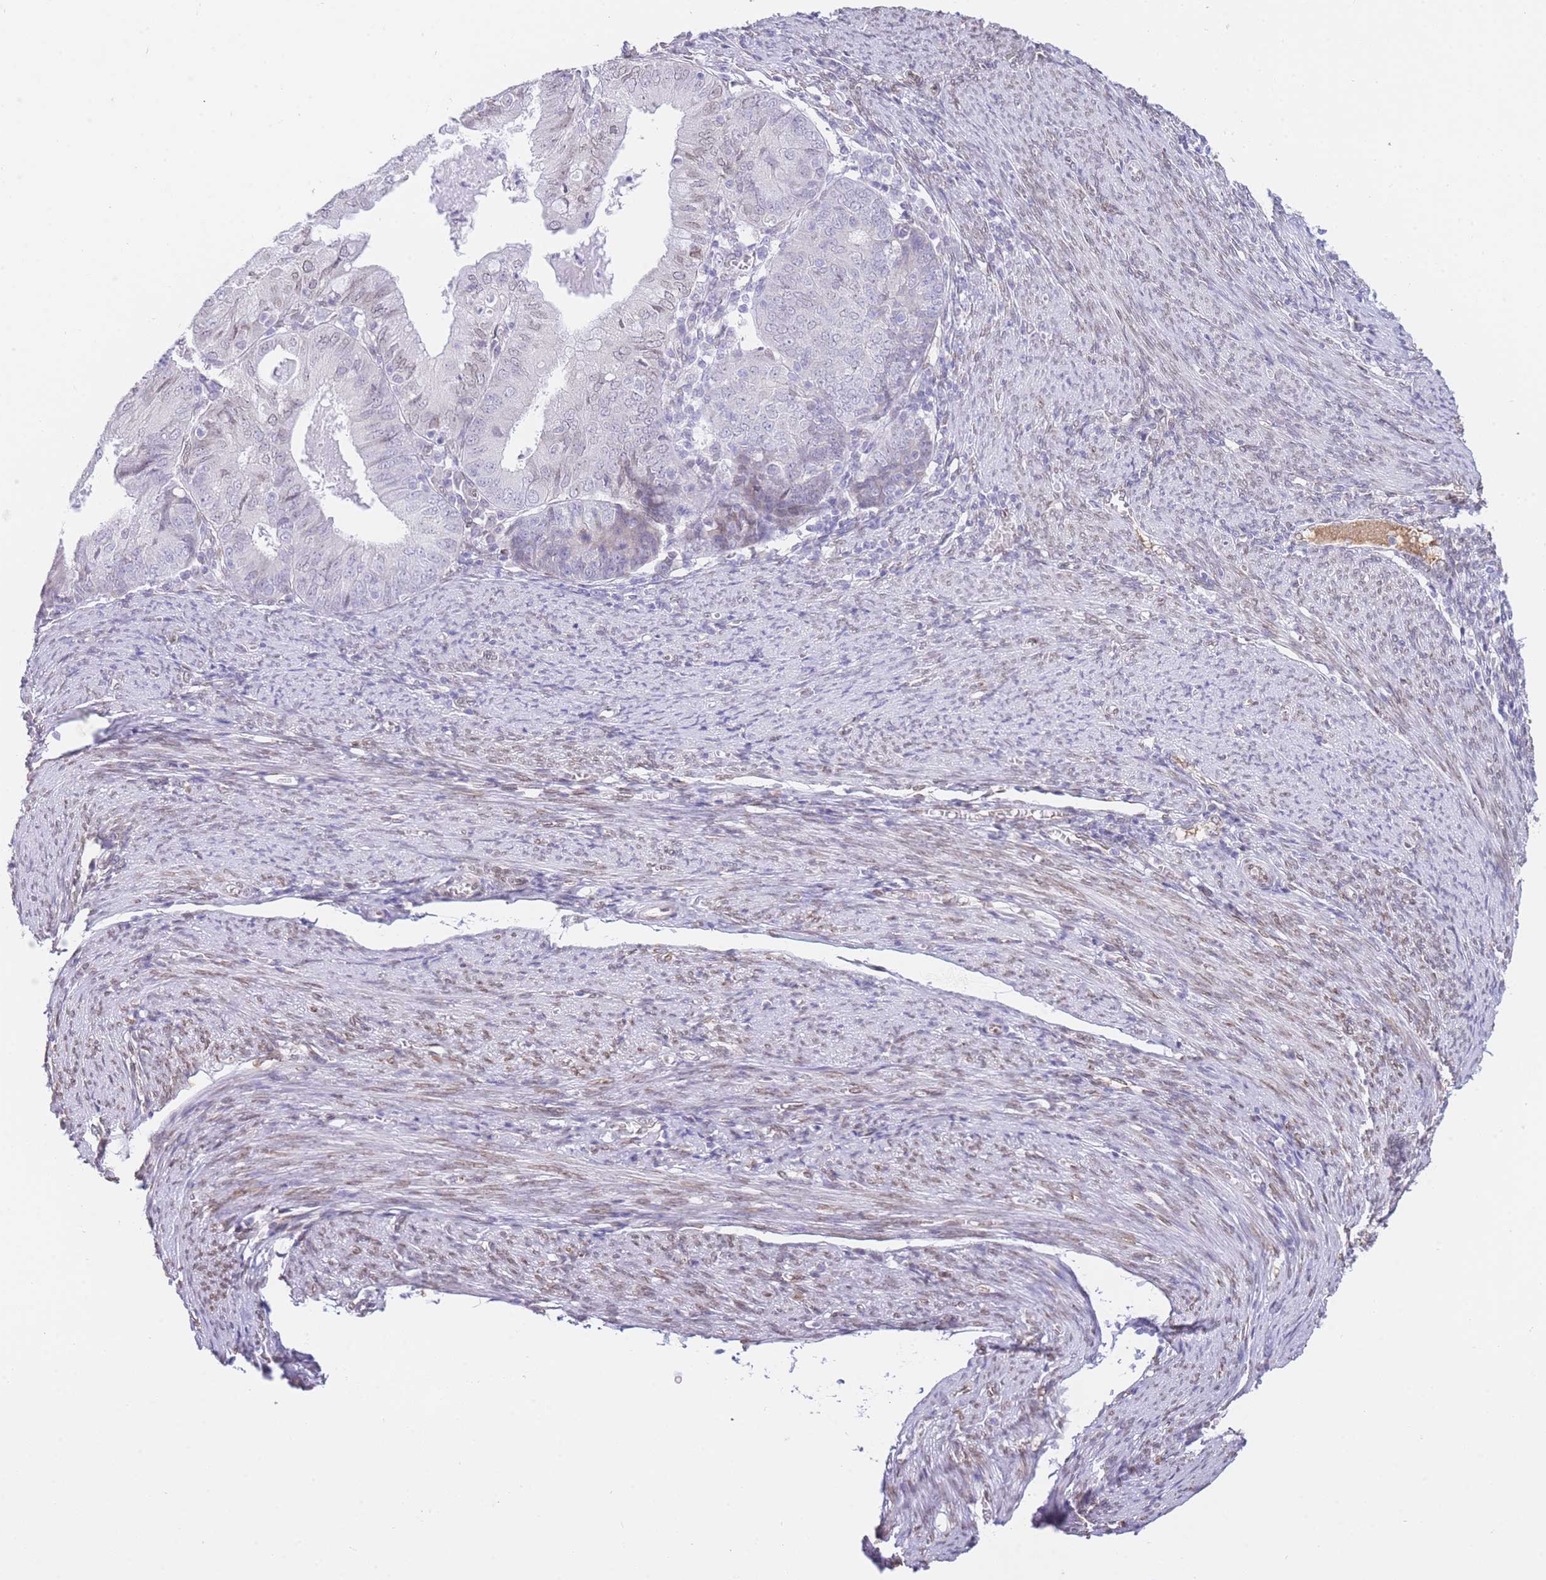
{"staining": {"intensity": "weak", "quantity": "<25%", "location": "nuclear"}, "tissue": "endometrial cancer", "cell_type": "Tumor cells", "image_type": "cancer", "snomed": [{"axis": "morphology", "description": "Adenocarcinoma, NOS"}, {"axis": "topography", "description": "Endometrium"}], "caption": "Tumor cells show no significant positivity in endometrial cancer. Nuclei are stained in blue.", "gene": "OR10AD1", "patient": {"sex": "female", "age": 57}}